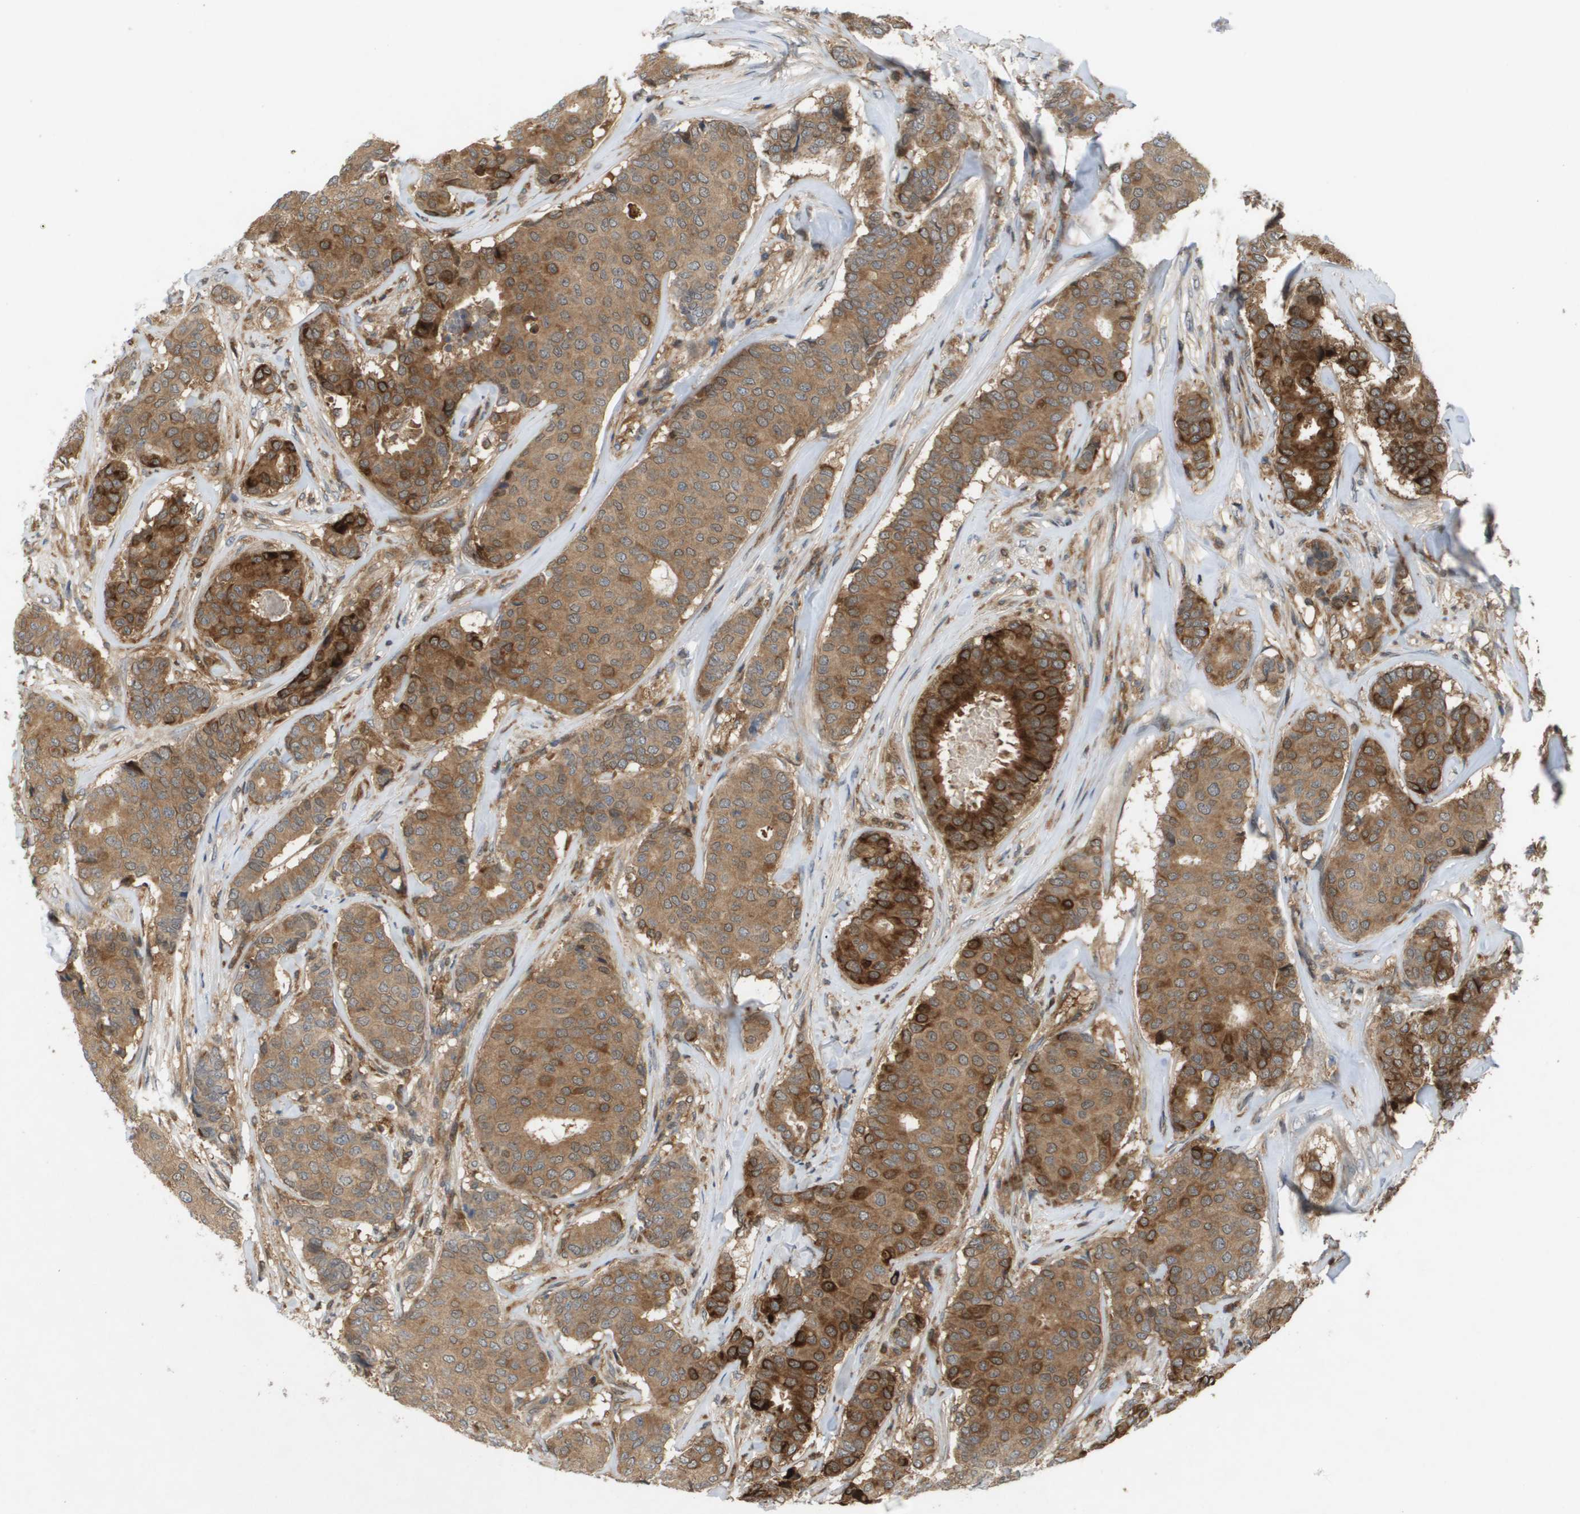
{"staining": {"intensity": "moderate", "quantity": ">75%", "location": "cytoplasmic/membranous"}, "tissue": "breast cancer", "cell_type": "Tumor cells", "image_type": "cancer", "snomed": [{"axis": "morphology", "description": "Duct carcinoma"}, {"axis": "topography", "description": "Breast"}], "caption": "Immunohistochemical staining of breast cancer demonstrates moderate cytoplasmic/membranous protein expression in approximately >75% of tumor cells.", "gene": "PALD1", "patient": {"sex": "female", "age": 75}}